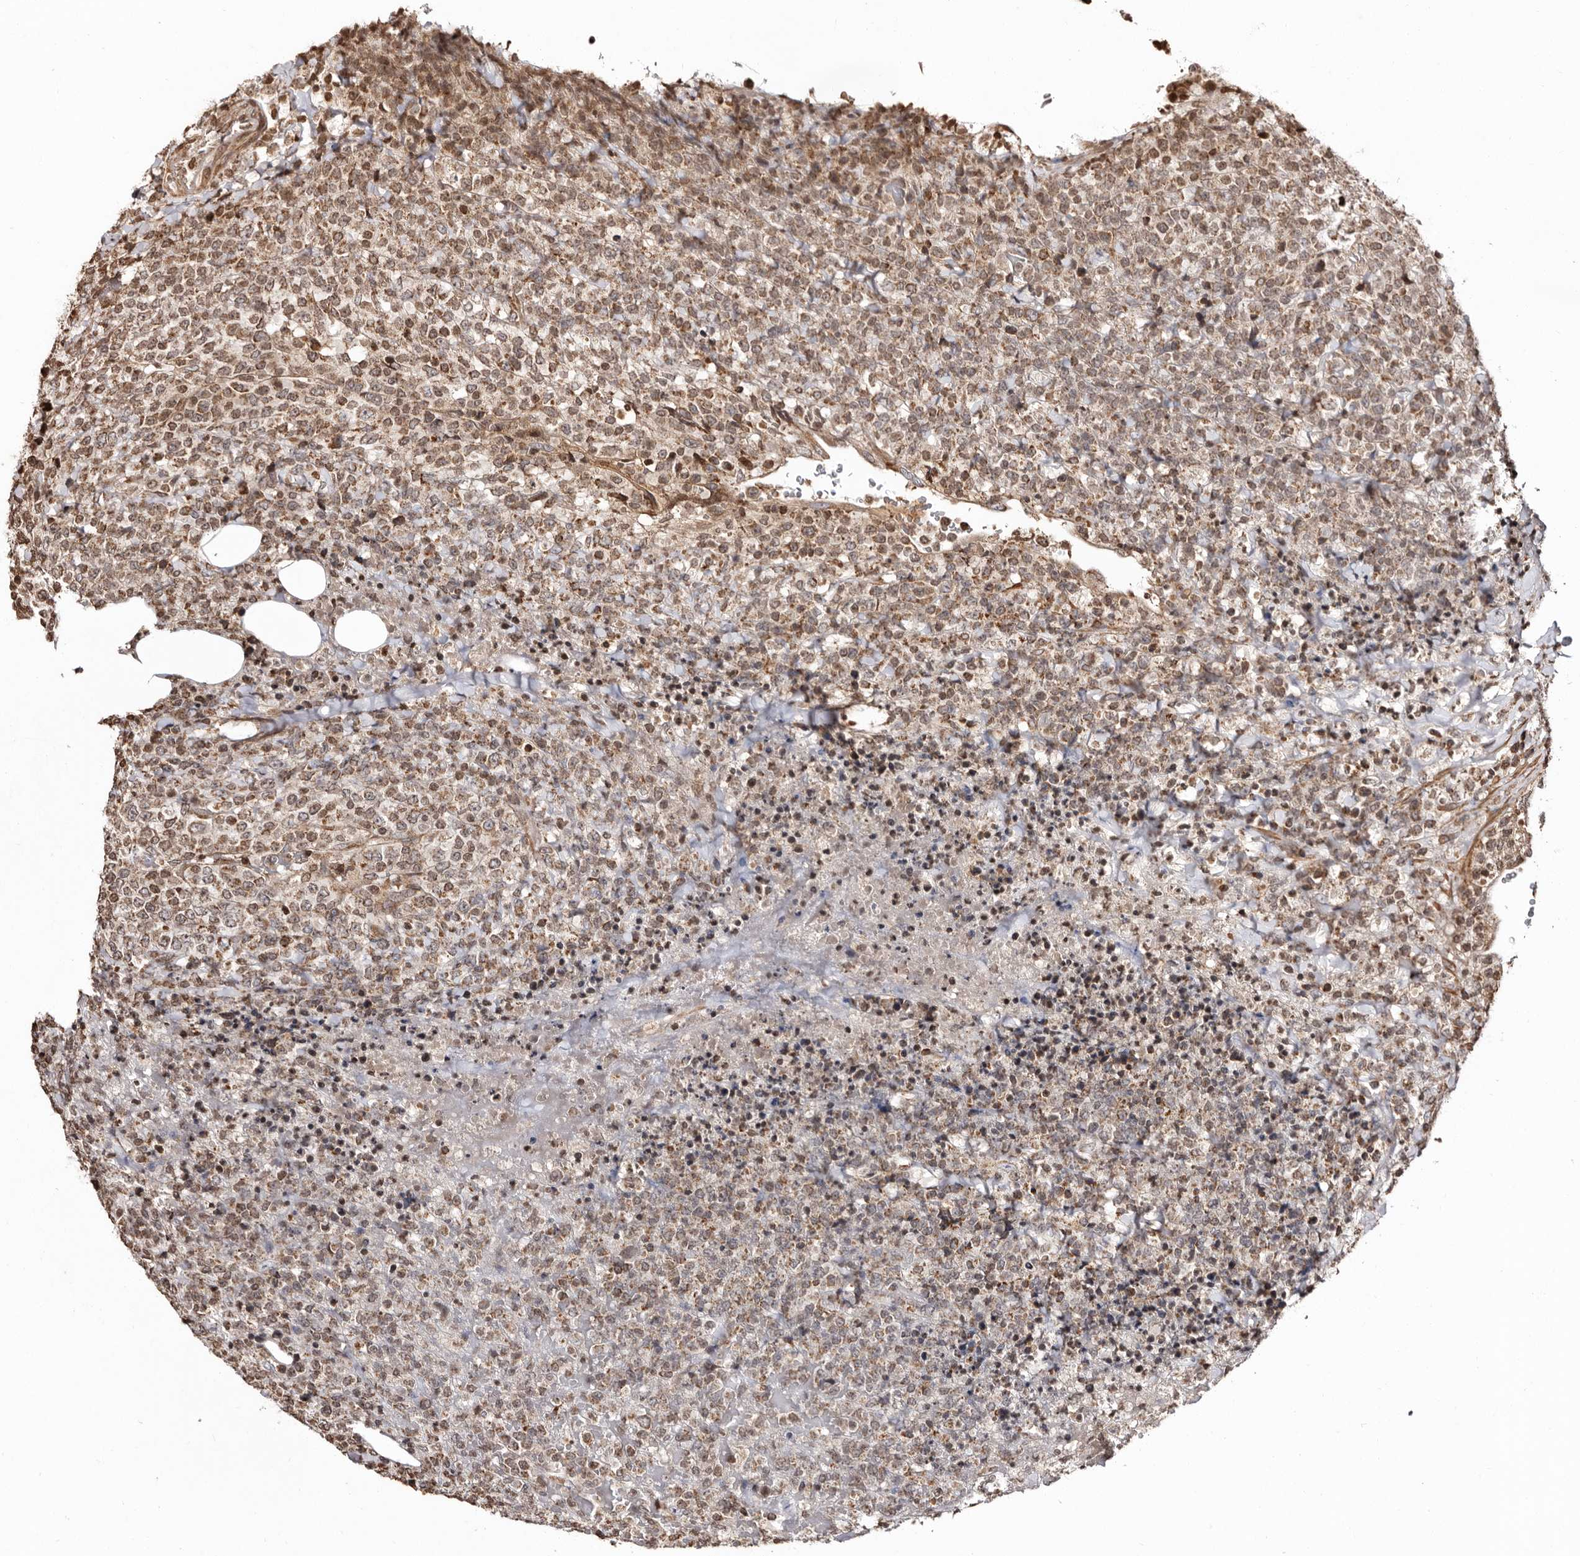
{"staining": {"intensity": "moderate", "quantity": "25%-75%", "location": "cytoplasmic/membranous,nuclear"}, "tissue": "lymphoma", "cell_type": "Tumor cells", "image_type": "cancer", "snomed": [{"axis": "morphology", "description": "Malignant lymphoma, non-Hodgkin's type, High grade"}, {"axis": "topography", "description": "Lymph node"}], "caption": "High-magnification brightfield microscopy of lymphoma stained with DAB (brown) and counterstained with hematoxylin (blue). tumor cells exhibit moderate cytoplasmic/membranous and nuclear staining is seen in approximately25%-75% of cells.", "gene": "CCDC190", "patient": {"sex": "male", "age": 13}}